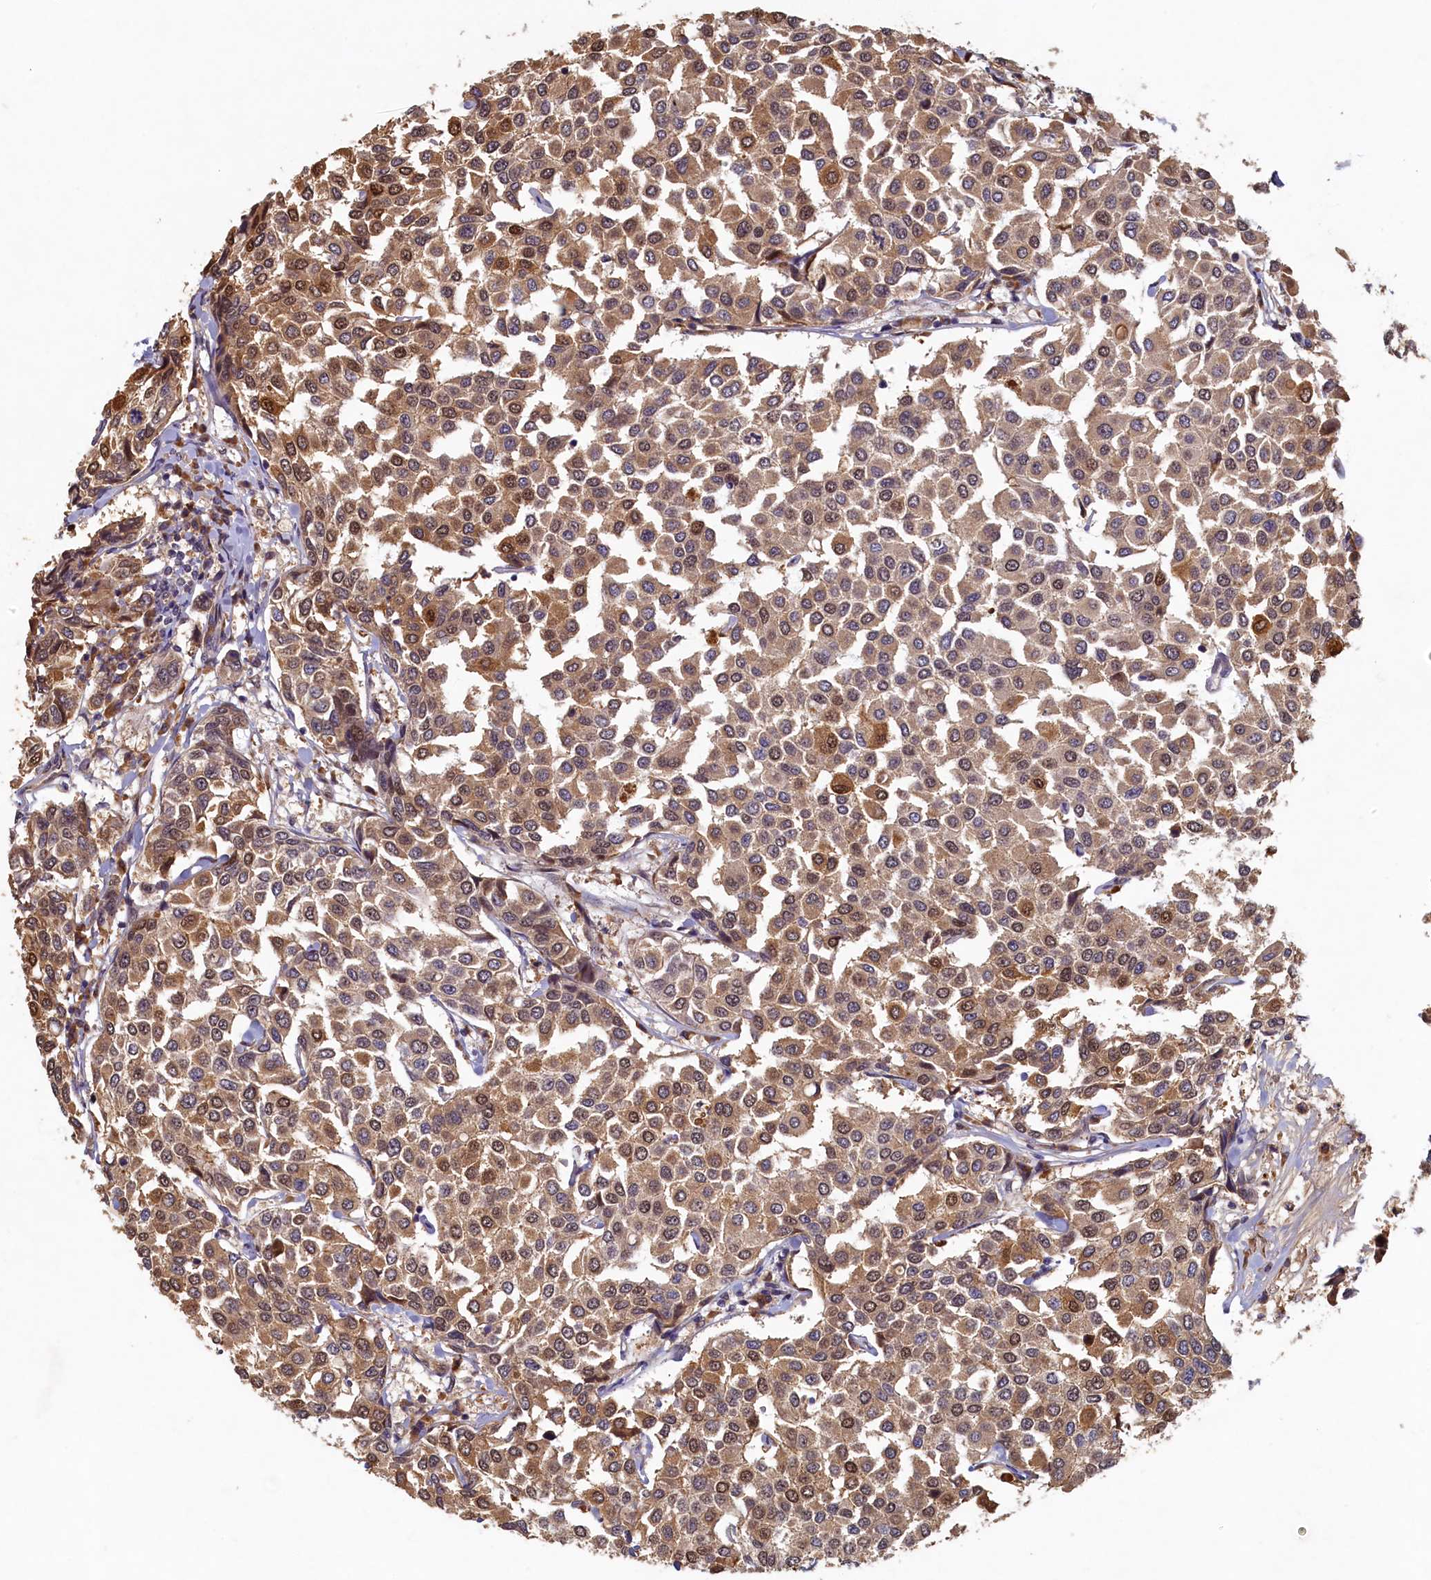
{"staining": {"intensity": "moderate", "quantity": ">75%", "location": "cytoplasmic/membranous,nuclear"}, "tissue": "breast cancer", "cell_type": "Tumor cells", "image_type": "cancer", "snomed": [{"axis": "morphology", "description": "Duct carcinoma"}, {"axis": "topography", "description": "Breast"}], "caption": "Protein analysis of breast cancer tissue demonstrates moderate cytoplasmic/membranous and nuclear positivity in approximately >75% of tumor cells.", "gene": "LCMT2", "patient": {"sex": "female", "age": 55}}